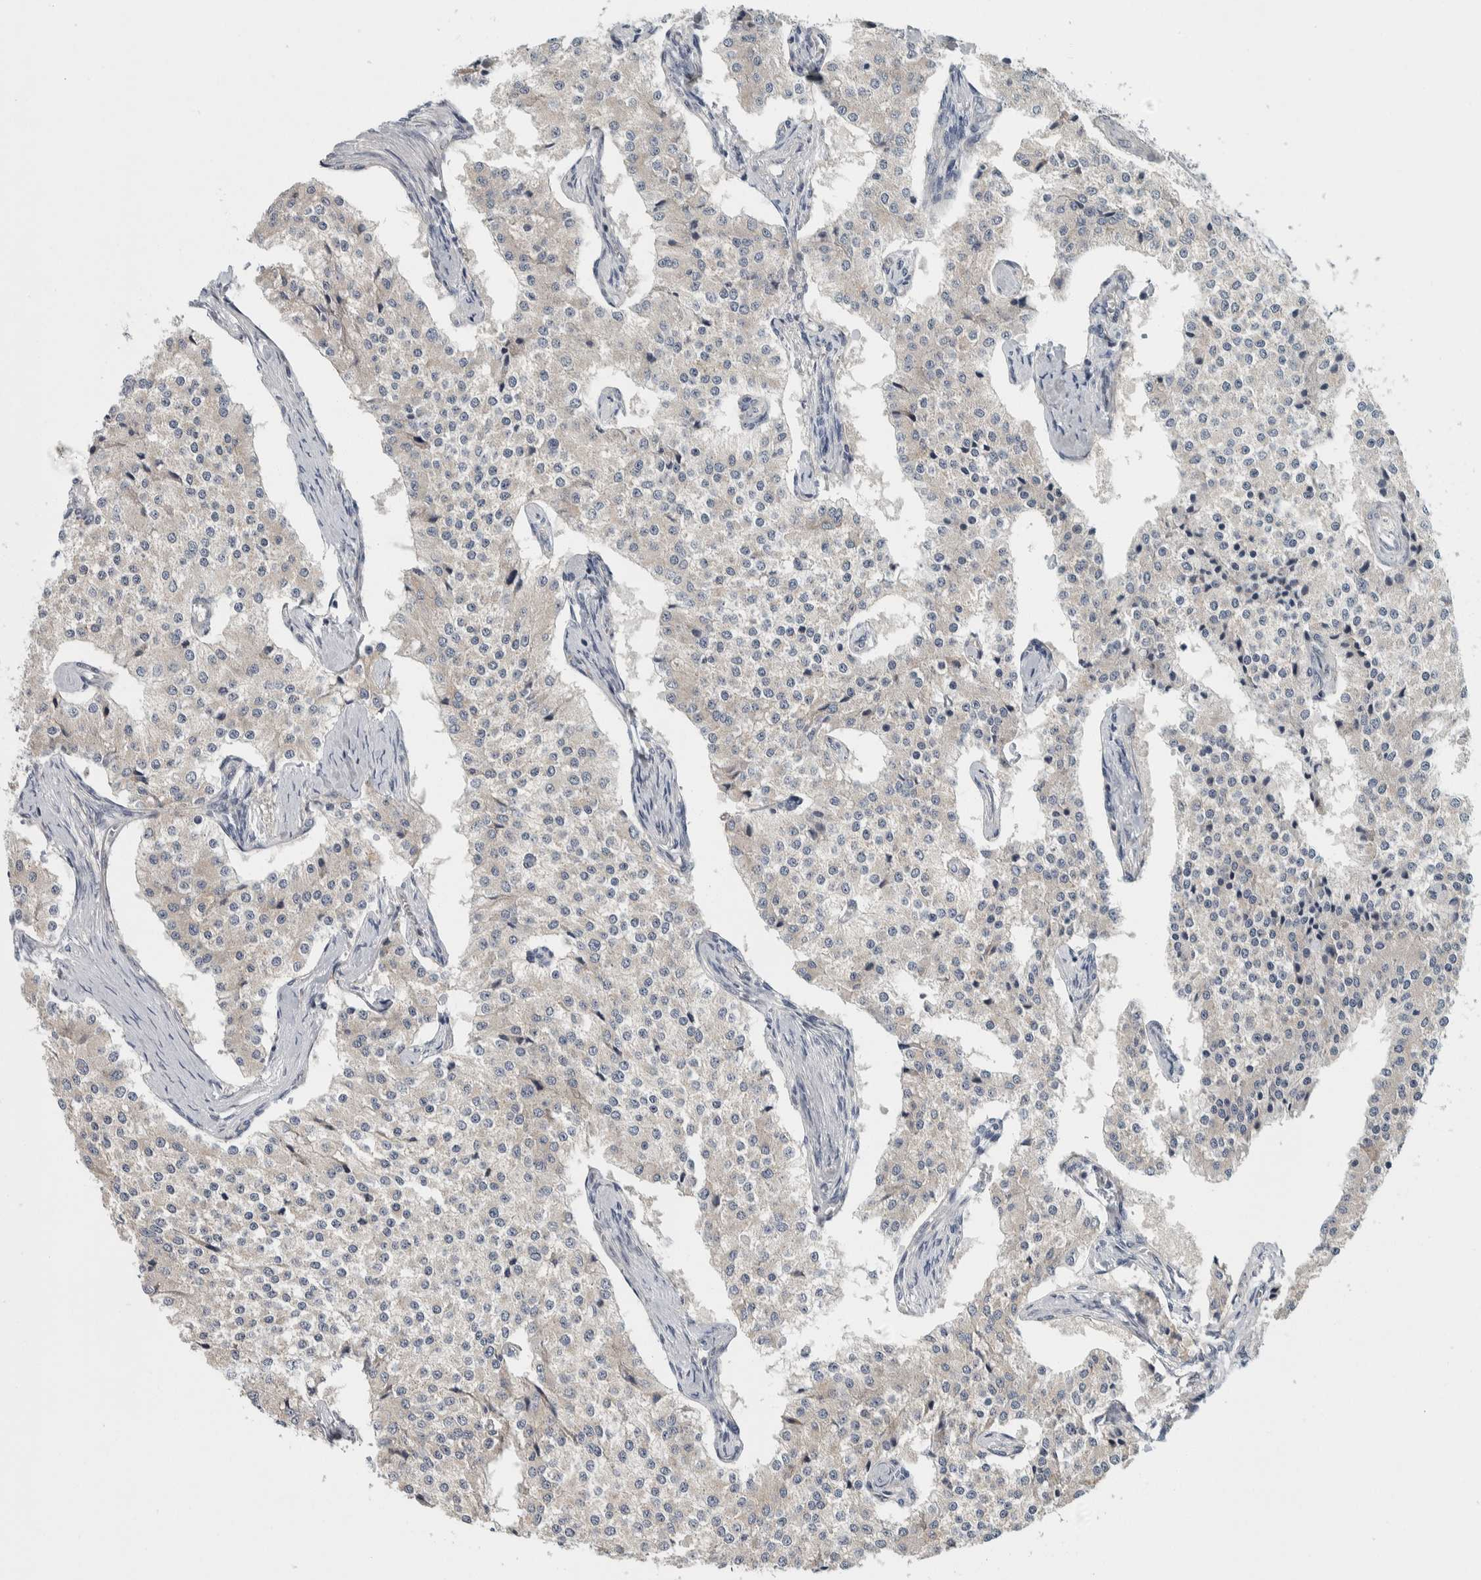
{"staining": {"intensity": "weak", "quantity": "<25%", "location": "cytoplasmic/membranous"}, "tissue": "carcinoid", "cell_type": "Tumor cells", "image_type": "cancer", "snomed": [{"axis": "morphology", "description": "Carcinoid, malignant, NOS"}, {"axis": "topography", "description": "Colon"}], "caption": "An image of human carcinoid is negative for staining in tumor cells.", "gene": "KCNJ3", "patient": {"sex": "female", "age": 52}}